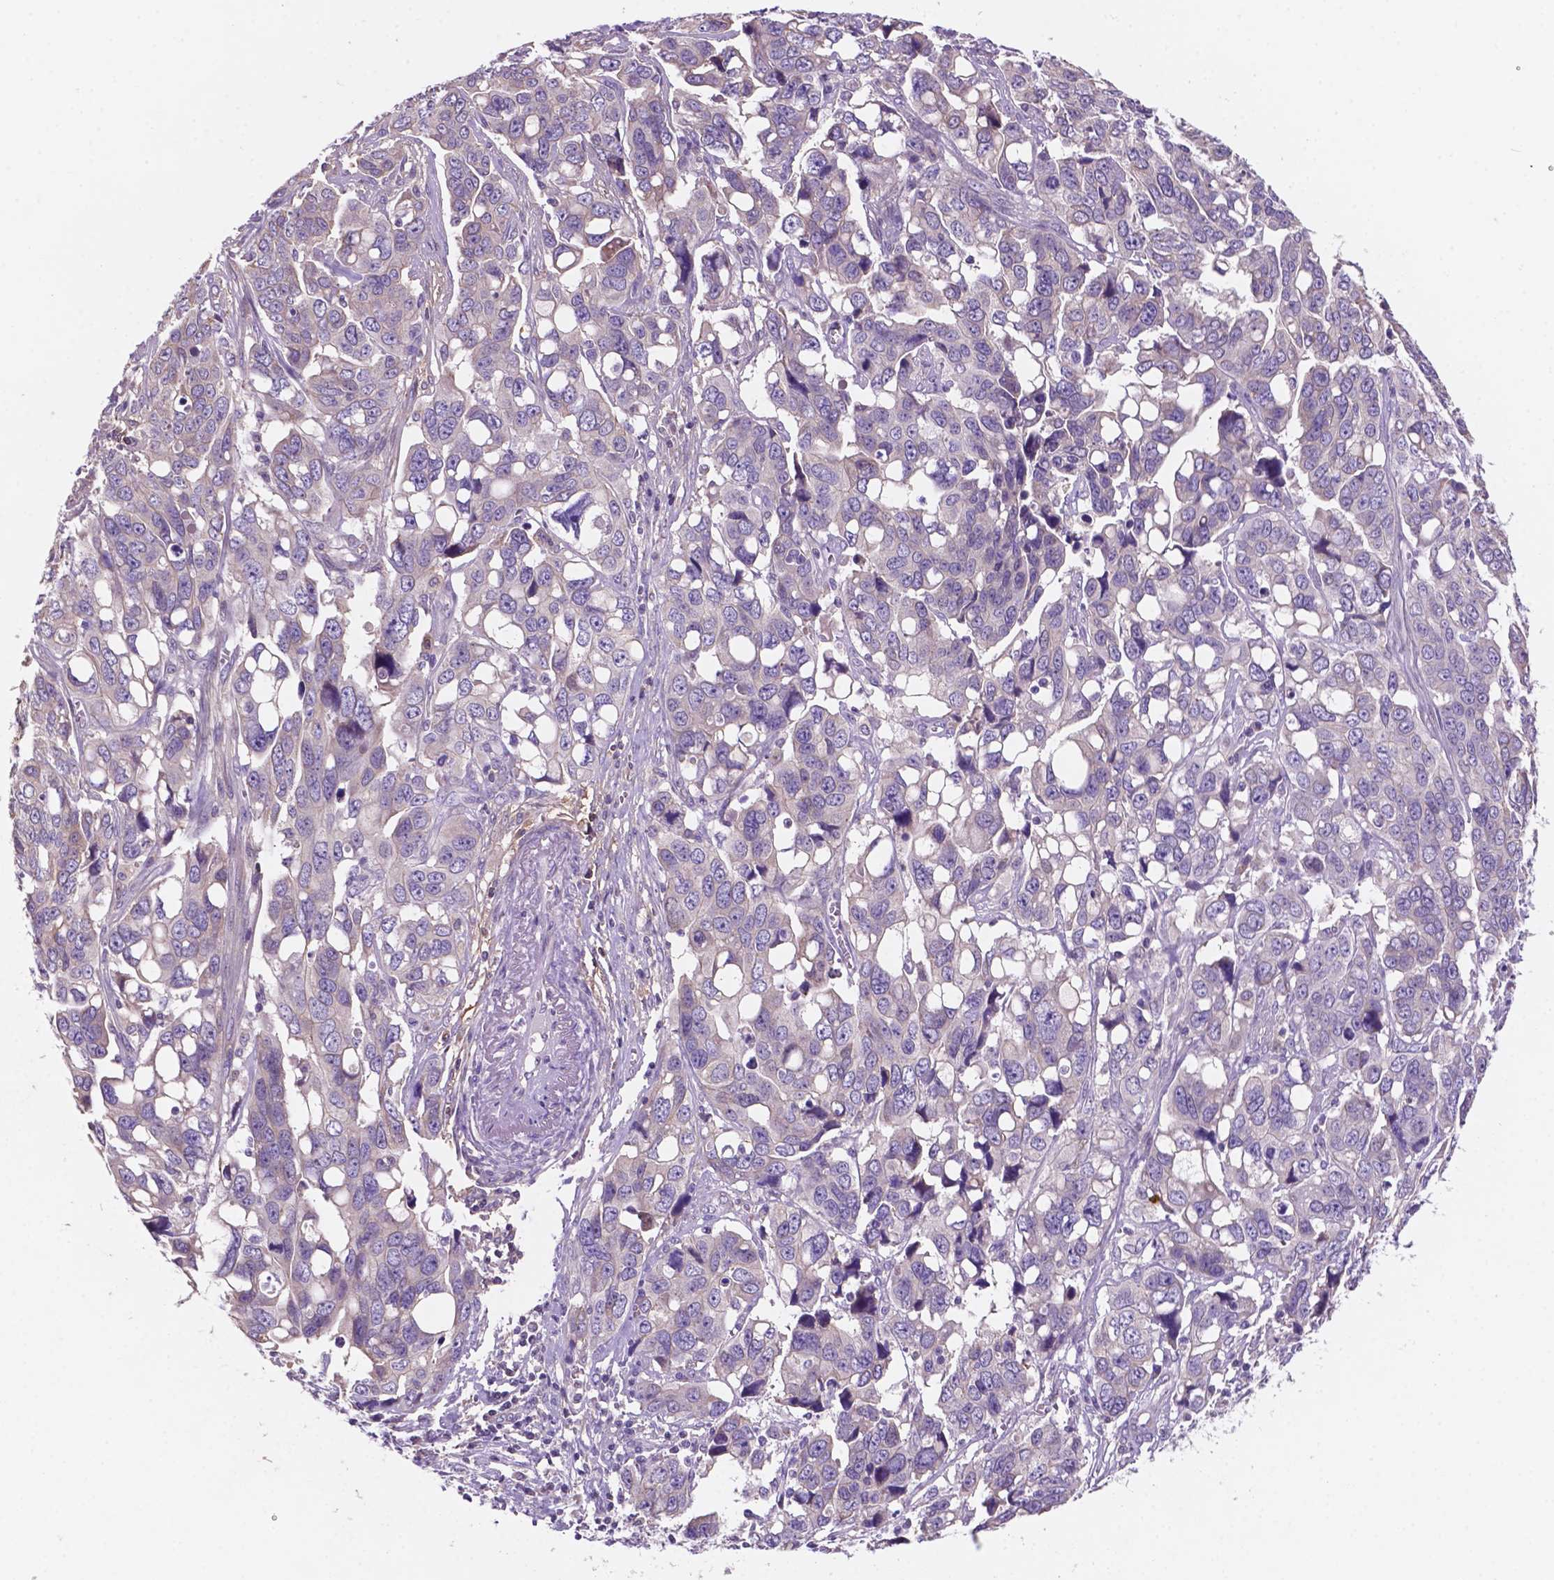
{"staining": {"intensity": "negative", "quantity": "none", "location": "none"}, "tissue": "ovarian cancer", "cell_type": "Tumor cells", "image_type": "cancer", "snomed": [{"axis": "morphology", "description": "Carcinoma, endometroid"}, {"axis": "topography", "description": "Ovary"}], "caption": "Image shows no protein expression in tumor cells of endometroid carcinoma (ovarian) tissue.", "gene": "MKRN2OS", "patient": {"sex": "female", "age": 78}}